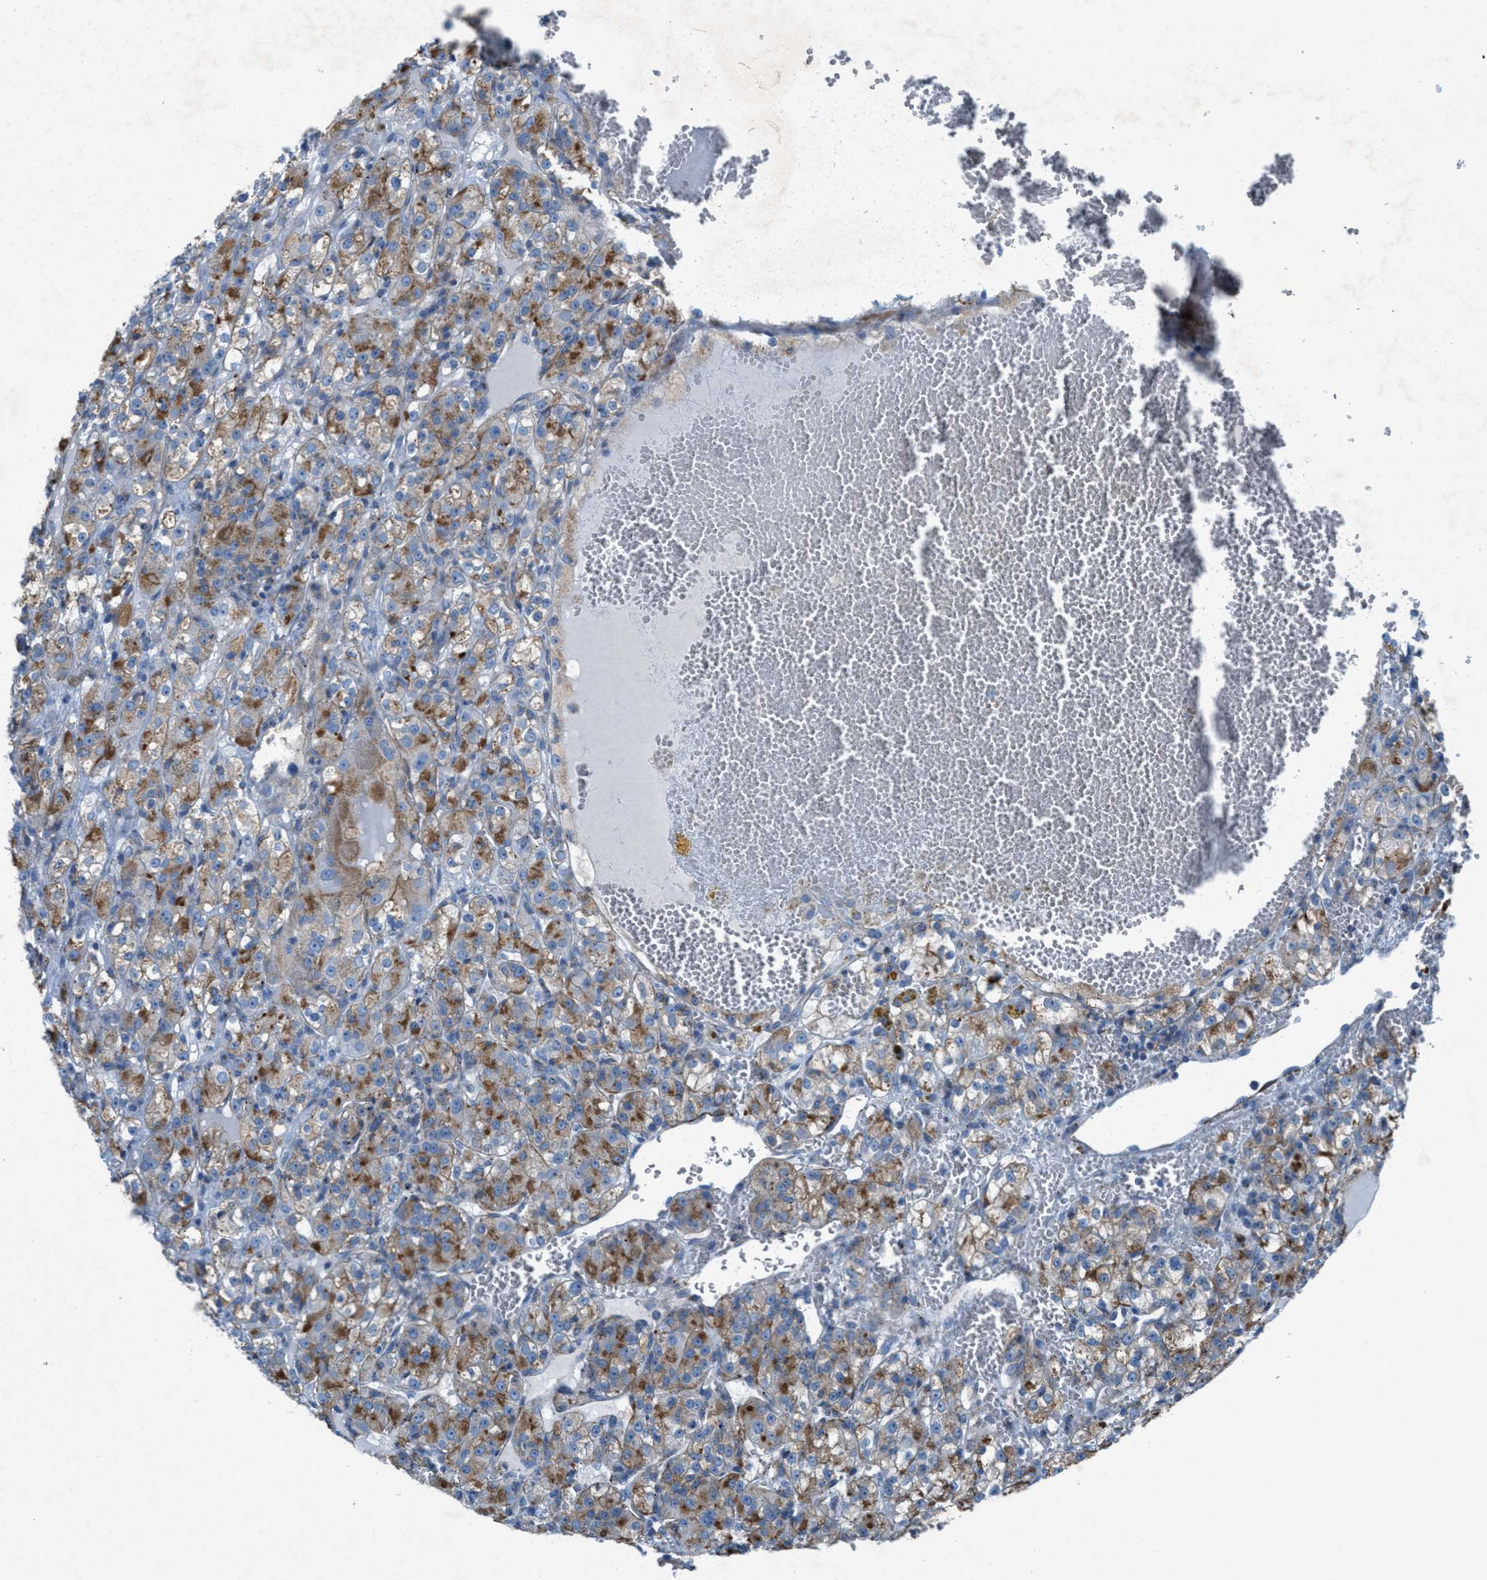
{"staining": {"intensity": "moderate", "quantity": ">75%", "location": "cytoplasmic/membranous"}, "tissue": "renal cancer", "cell_type": "Tumor cells", "image_type": "cancer", "snomed": [{"axis": "morphology", "description": "Normal tissue, NOS"}, {"axis": "morphology", "description": "Adenocarcinoma, NOS"}, {"axis": "topography", "description": "Kidney"}], "caption": "This is an image of IHC staining of renal adenocarcinoma, which shows moderate expression in the cytoplasmic/membranous of tumor cells.", "gene": "MFSD13A", "patient": {"sex": "male", "age": 61}}